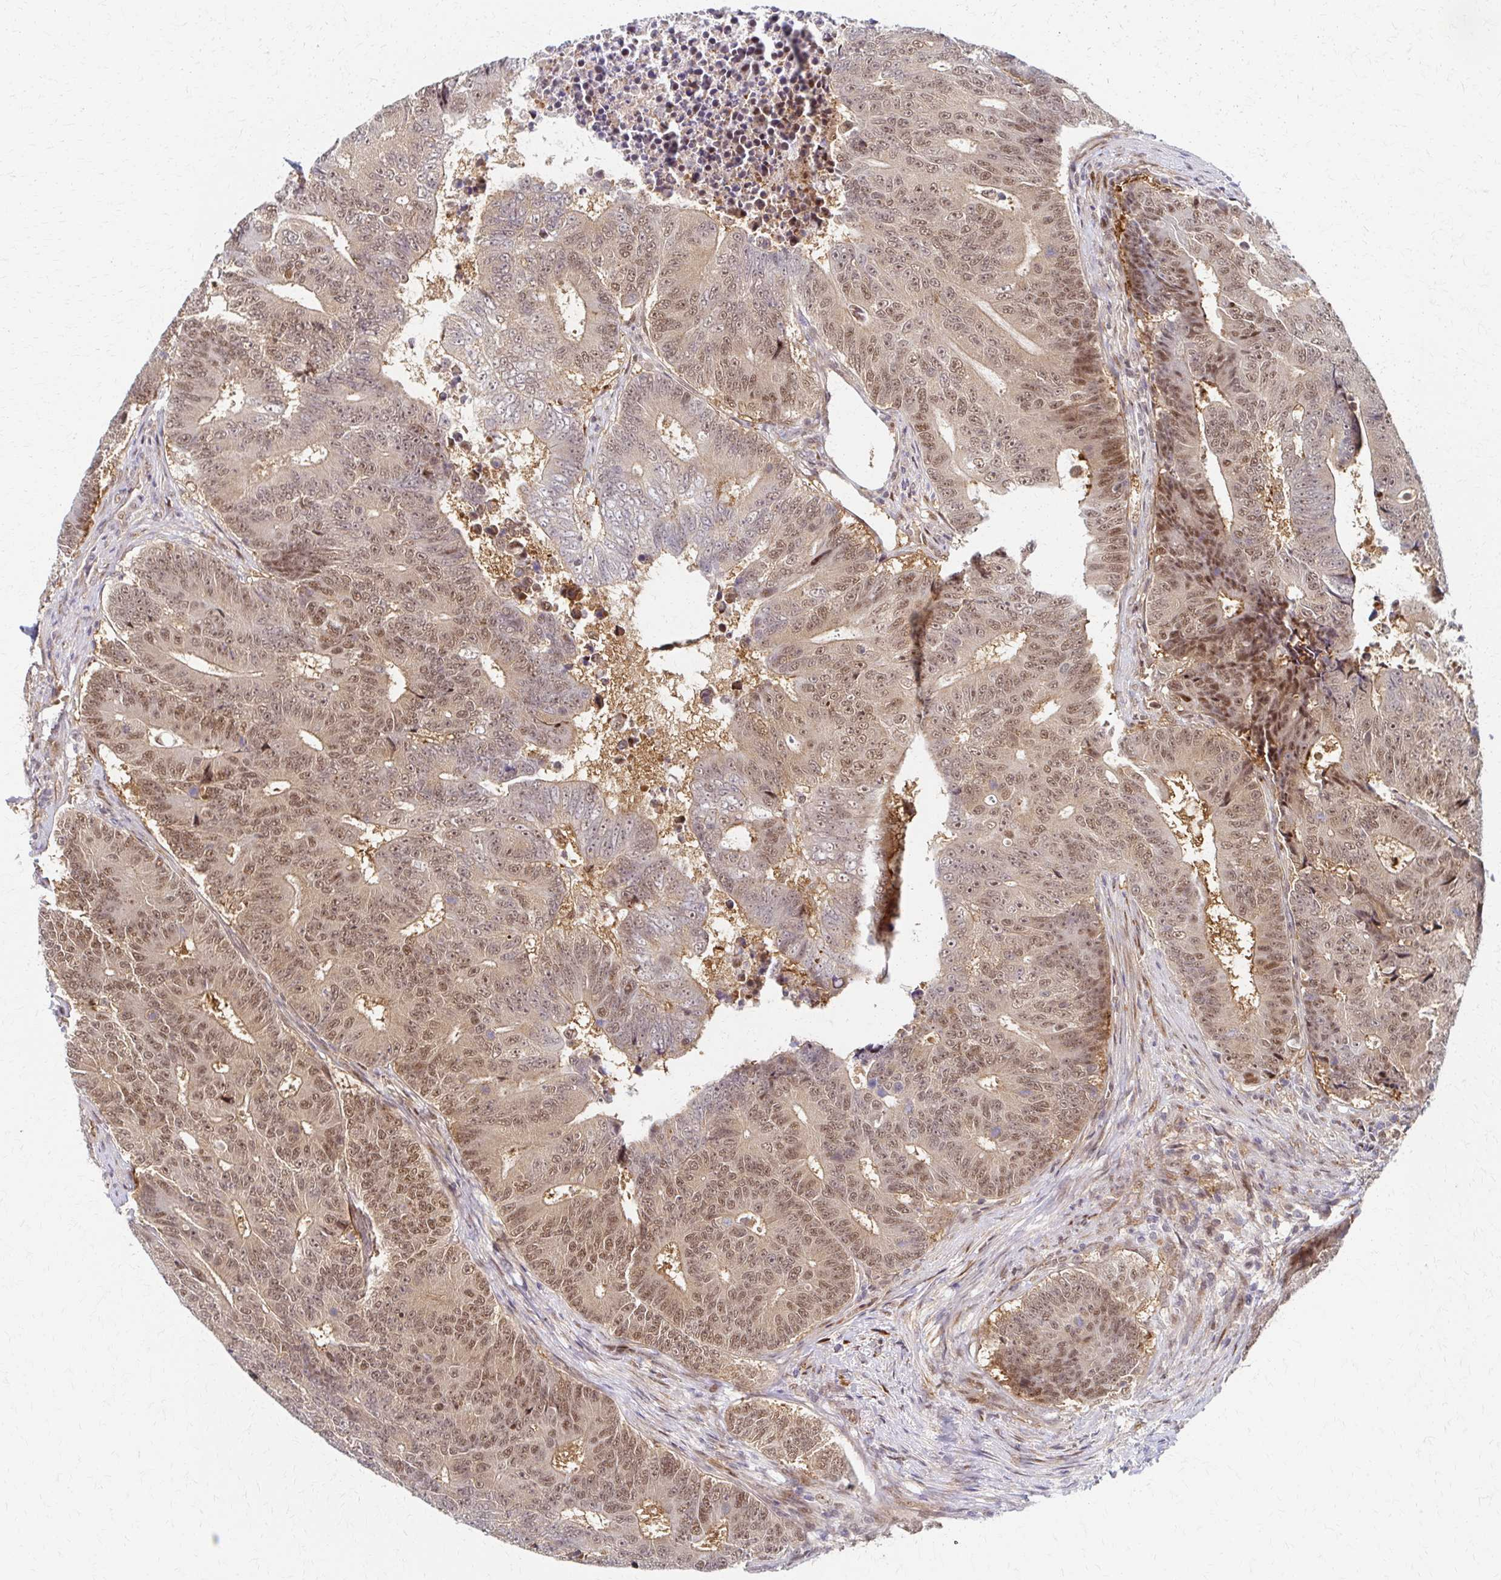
{"staining": {"intensity": "moderate", "quantity": ">75%", "location": "nuclear"}, "tissue": "colorectal cancer", "cell_type": "Tumor cells", "image_type": "cancer", "snomed": [{"axis": "morphology", "description": "Adenocarcinoma, NOS"}, {"axis": "topography", "description": "Colon"}], "caption": "Colorectal cancer was stained to show a protein in brown. There is medium levels of moderate nuclear staining in approximately >75% of tumor cells. (DAB IHC with brightfield microscopy, high magnification).", "gene": "PSMD7", "patient": {"sex": "female", "age": 48}}